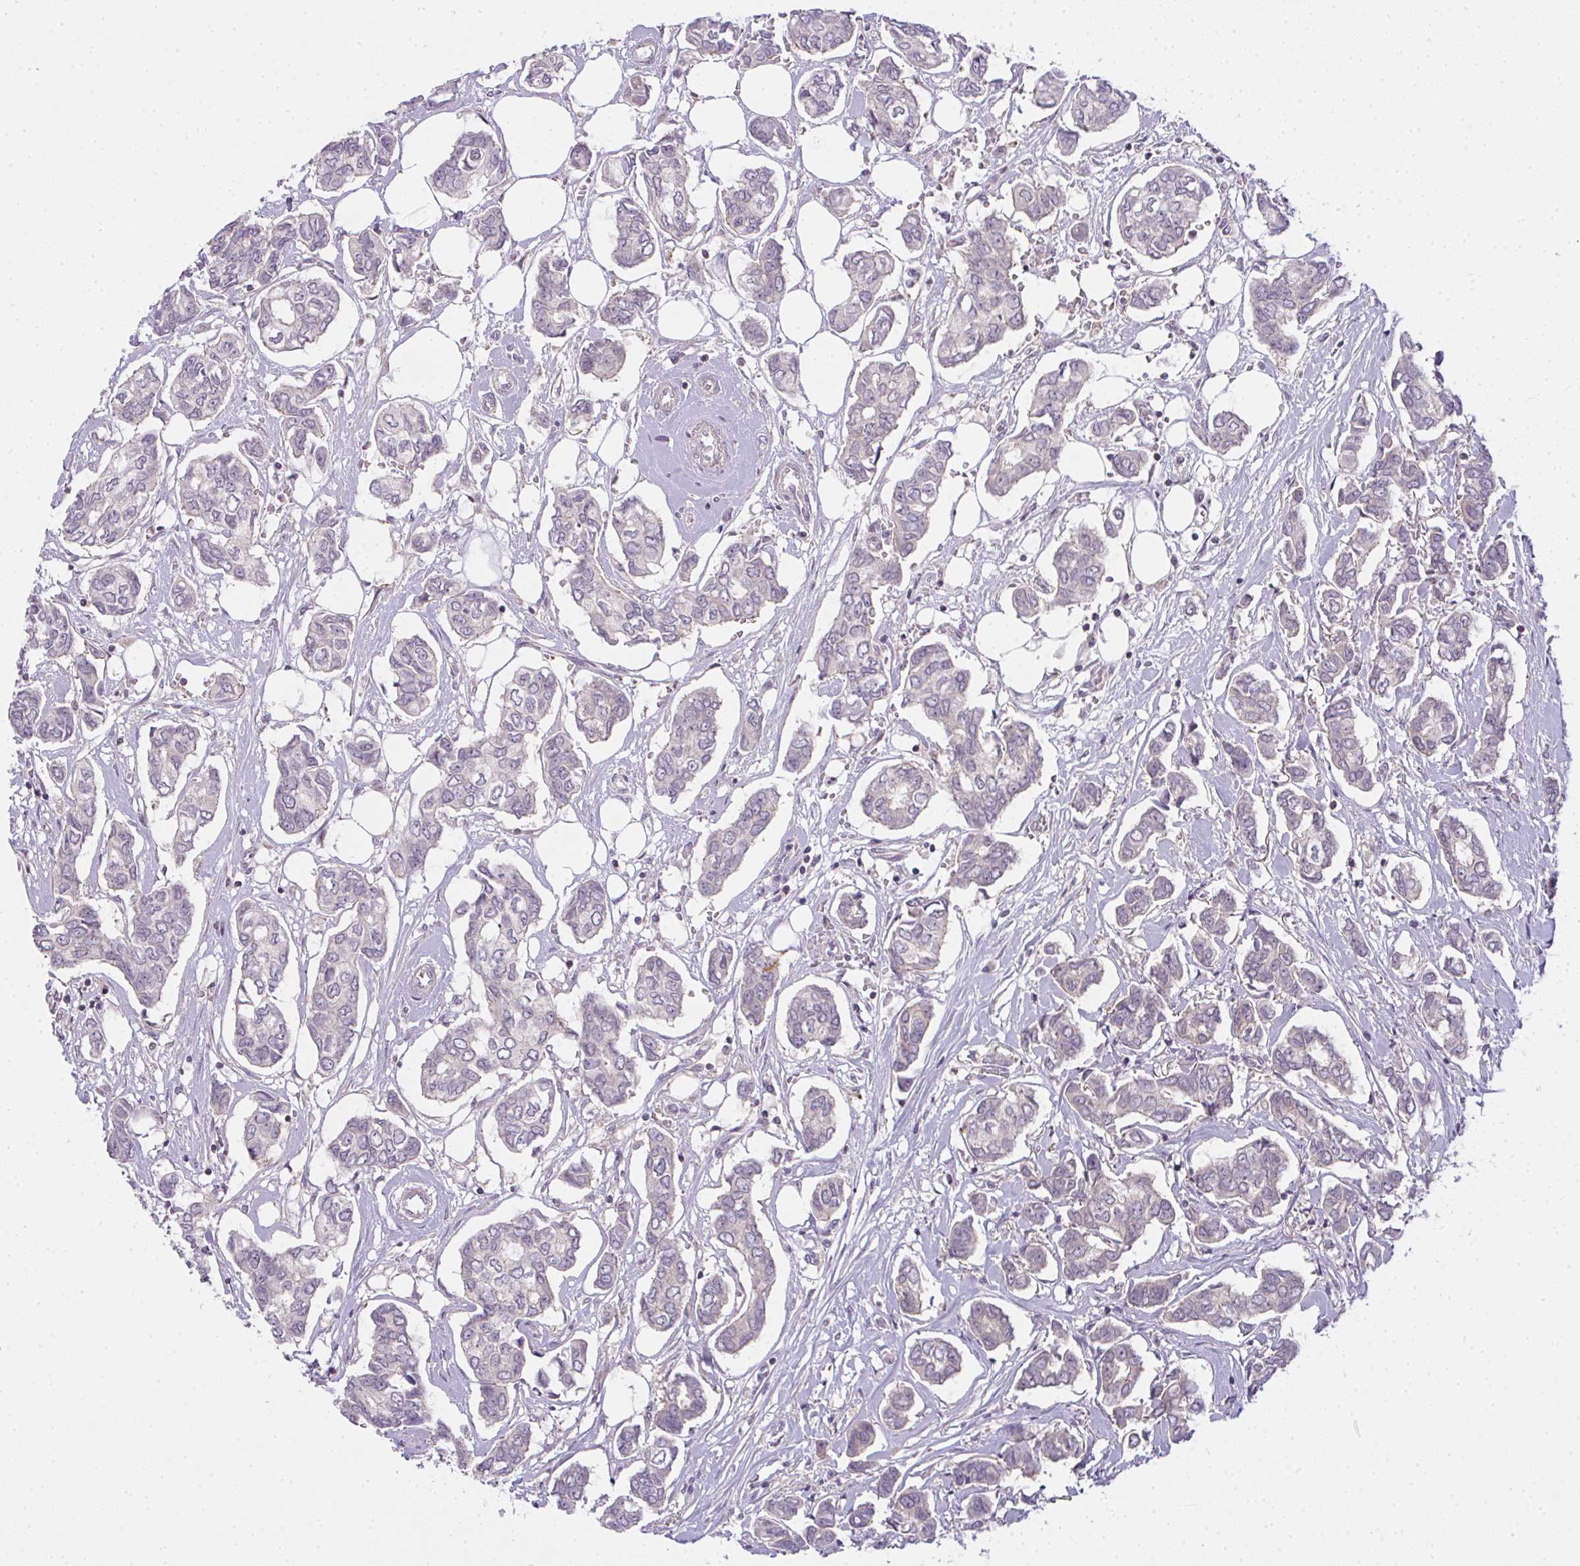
{"staining": {"intensity": "negative", "quantity": "none", "location": "none"}, "tissue": "breast cancer", "cell_type": "Tumor cells", "image_type": "cancer", "snomed": [{"axis": "morphology", "description": "Duct carcinoma"}, {"axis": "topography", "description": "Breast"}], "caption": "An image of human breast cancer is negative for staining in tumor cells.", "gene": "CSE1L", "patient": {"sex": "female", "age": 73}}